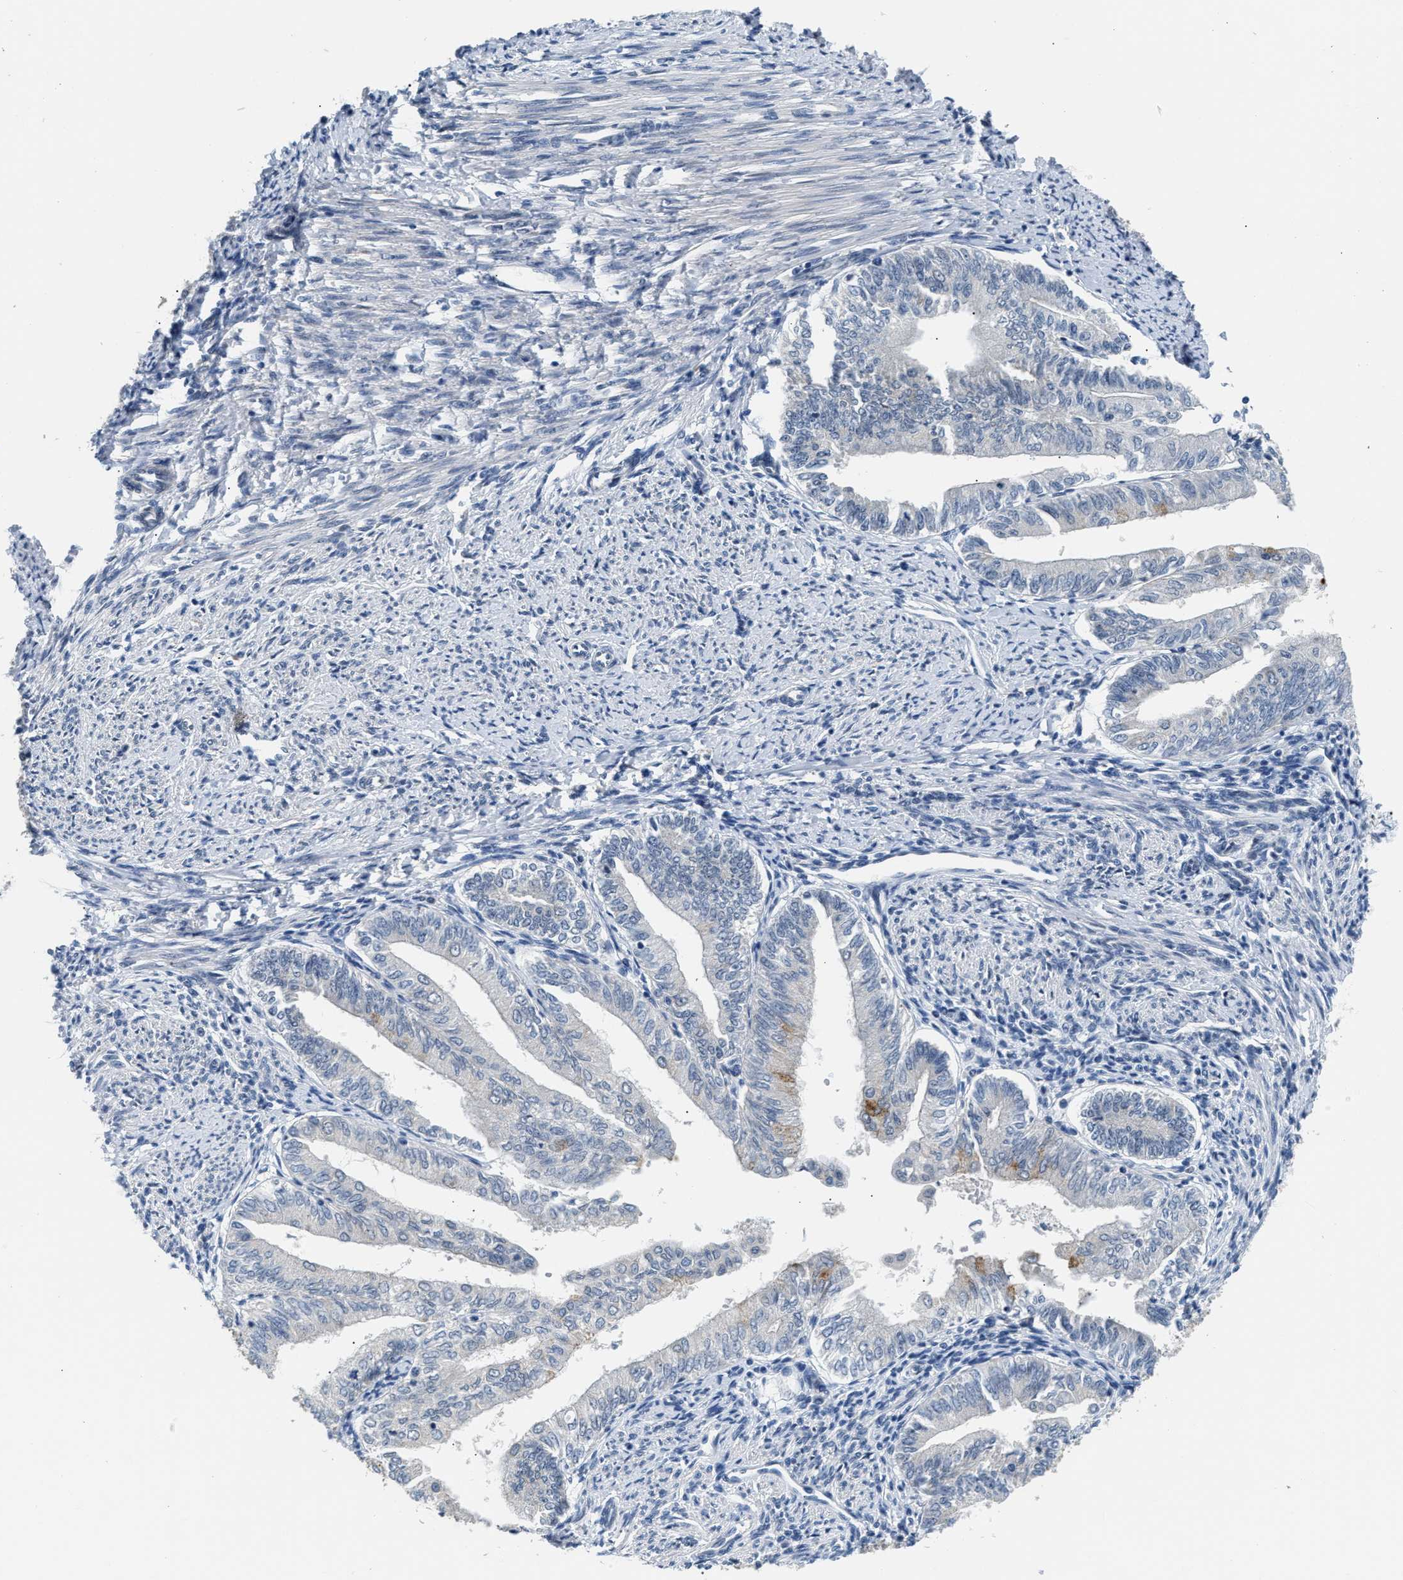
{"staining": {"intensity": "moderate", "quantity": "<25%", "location": "cytoplasmic/membranous"}, "tissue": "endometrial cancer", "cell_type": "Tumor cells", "image_type": "cancer", "snomed": [{"axis": "morphology", "description": "Adenocarcinoma, NOS"}, {"axis": "topography", "description": "Endometrium"}], "caption": "This is an image of immunohistochemistry (IHC) staining of endometrial adenocarcinoma, which shows moderate expression in the cytoplasmic/membranous of tumor cells.", "gene": "PPM1H", "patient": {"sex": "female", "age": 66}}